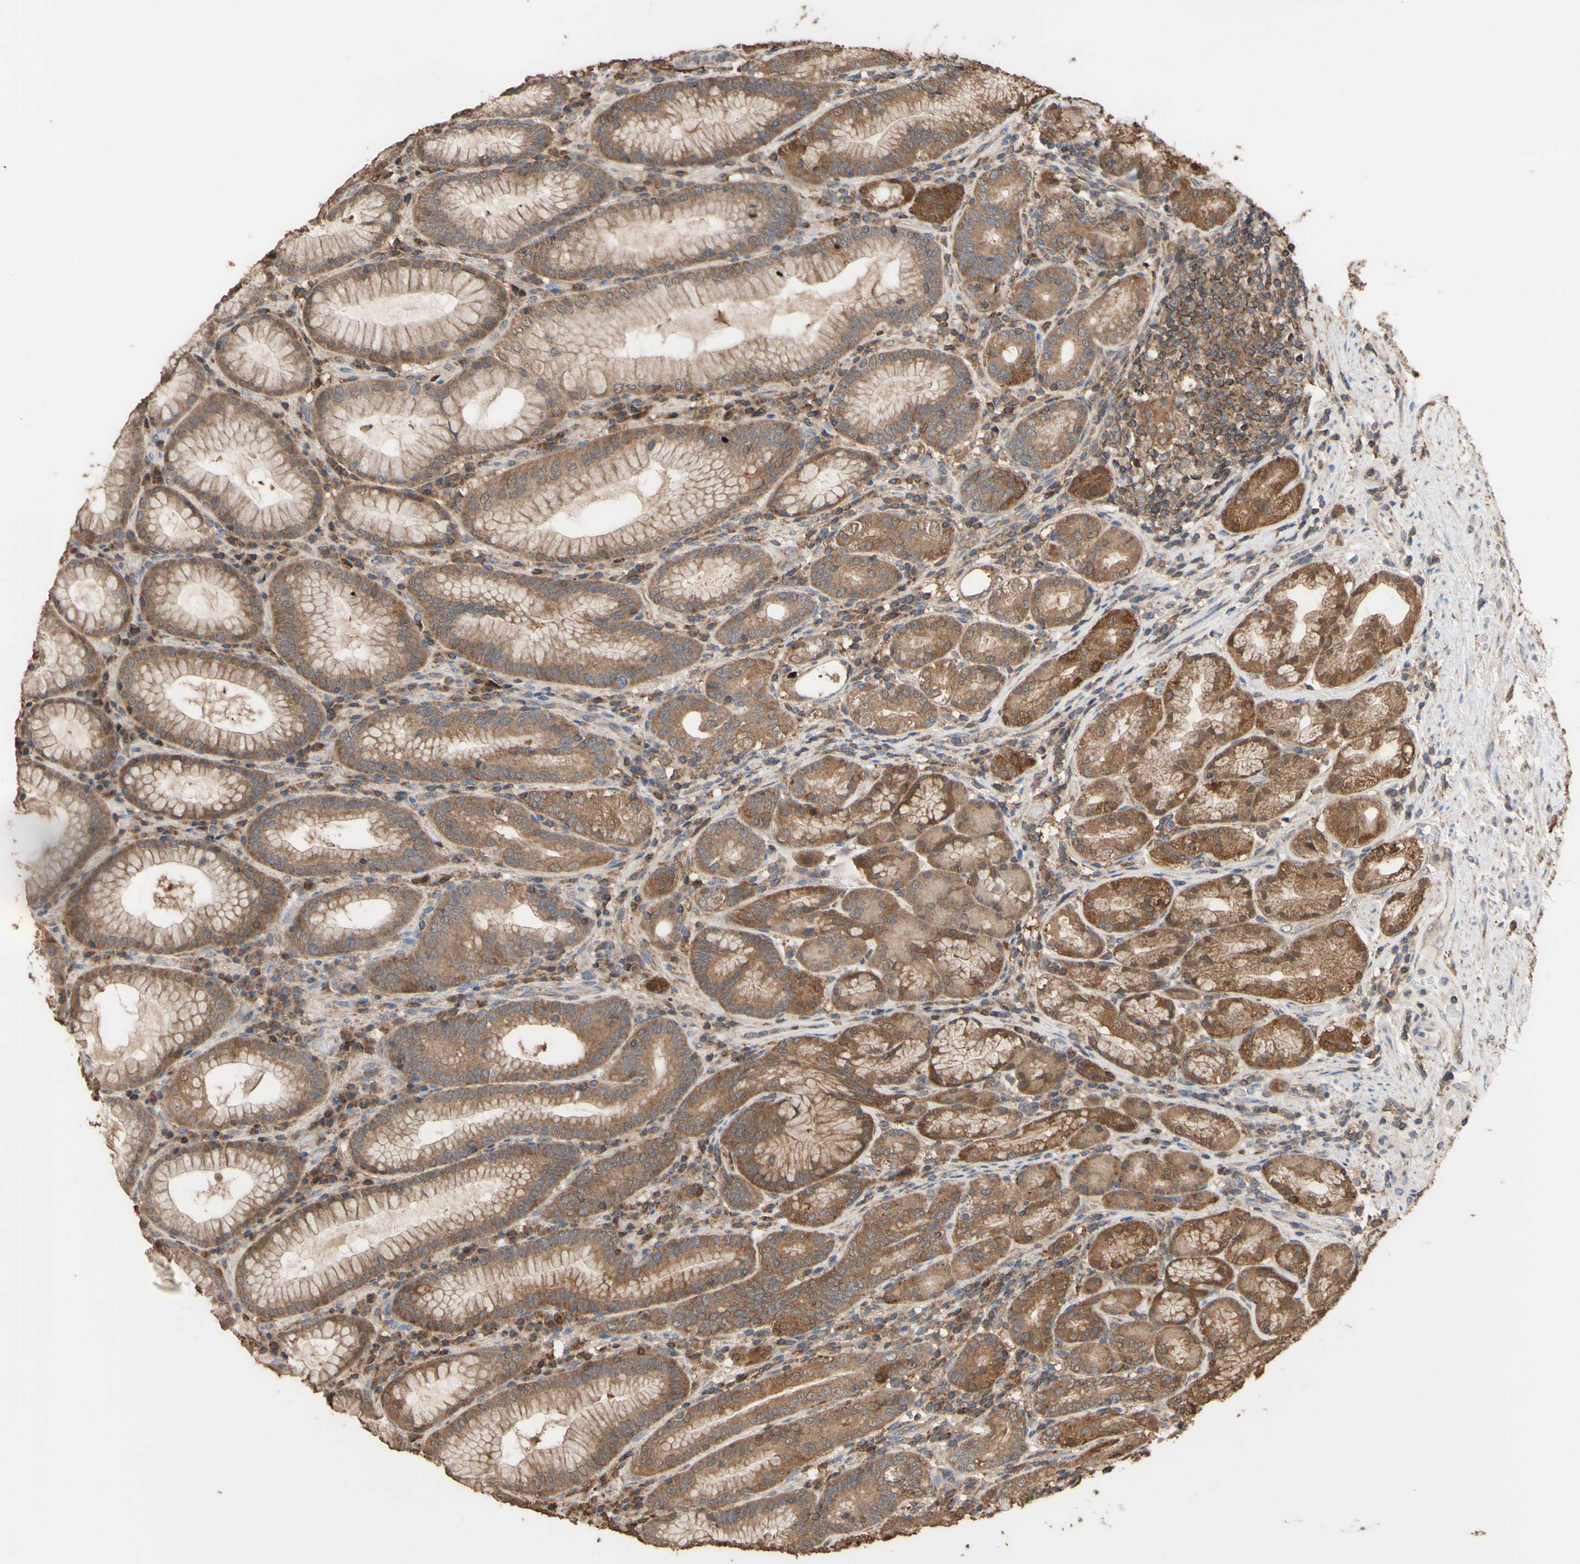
{"staining": {"intensity": "moderate", "quantity": ">75%", "location": "cytoplasmic/membranous"}, "tissue": "stomach", "cell_type": "Glandular cells", "image_type": "normal", "snomed": [{"axis": "morphology", "description": "Normal tissue, NOS"}, {"axis": "topography", "description": "Stomach, lower"}], "caption": "This is an image of IHC staining of unremarkable stomach, which shows moderate expression in the cytoplasmic/membranous of glandular cells.", "gene": "ALDH9A1", "patient": {"sex": "female", "age": 76}}